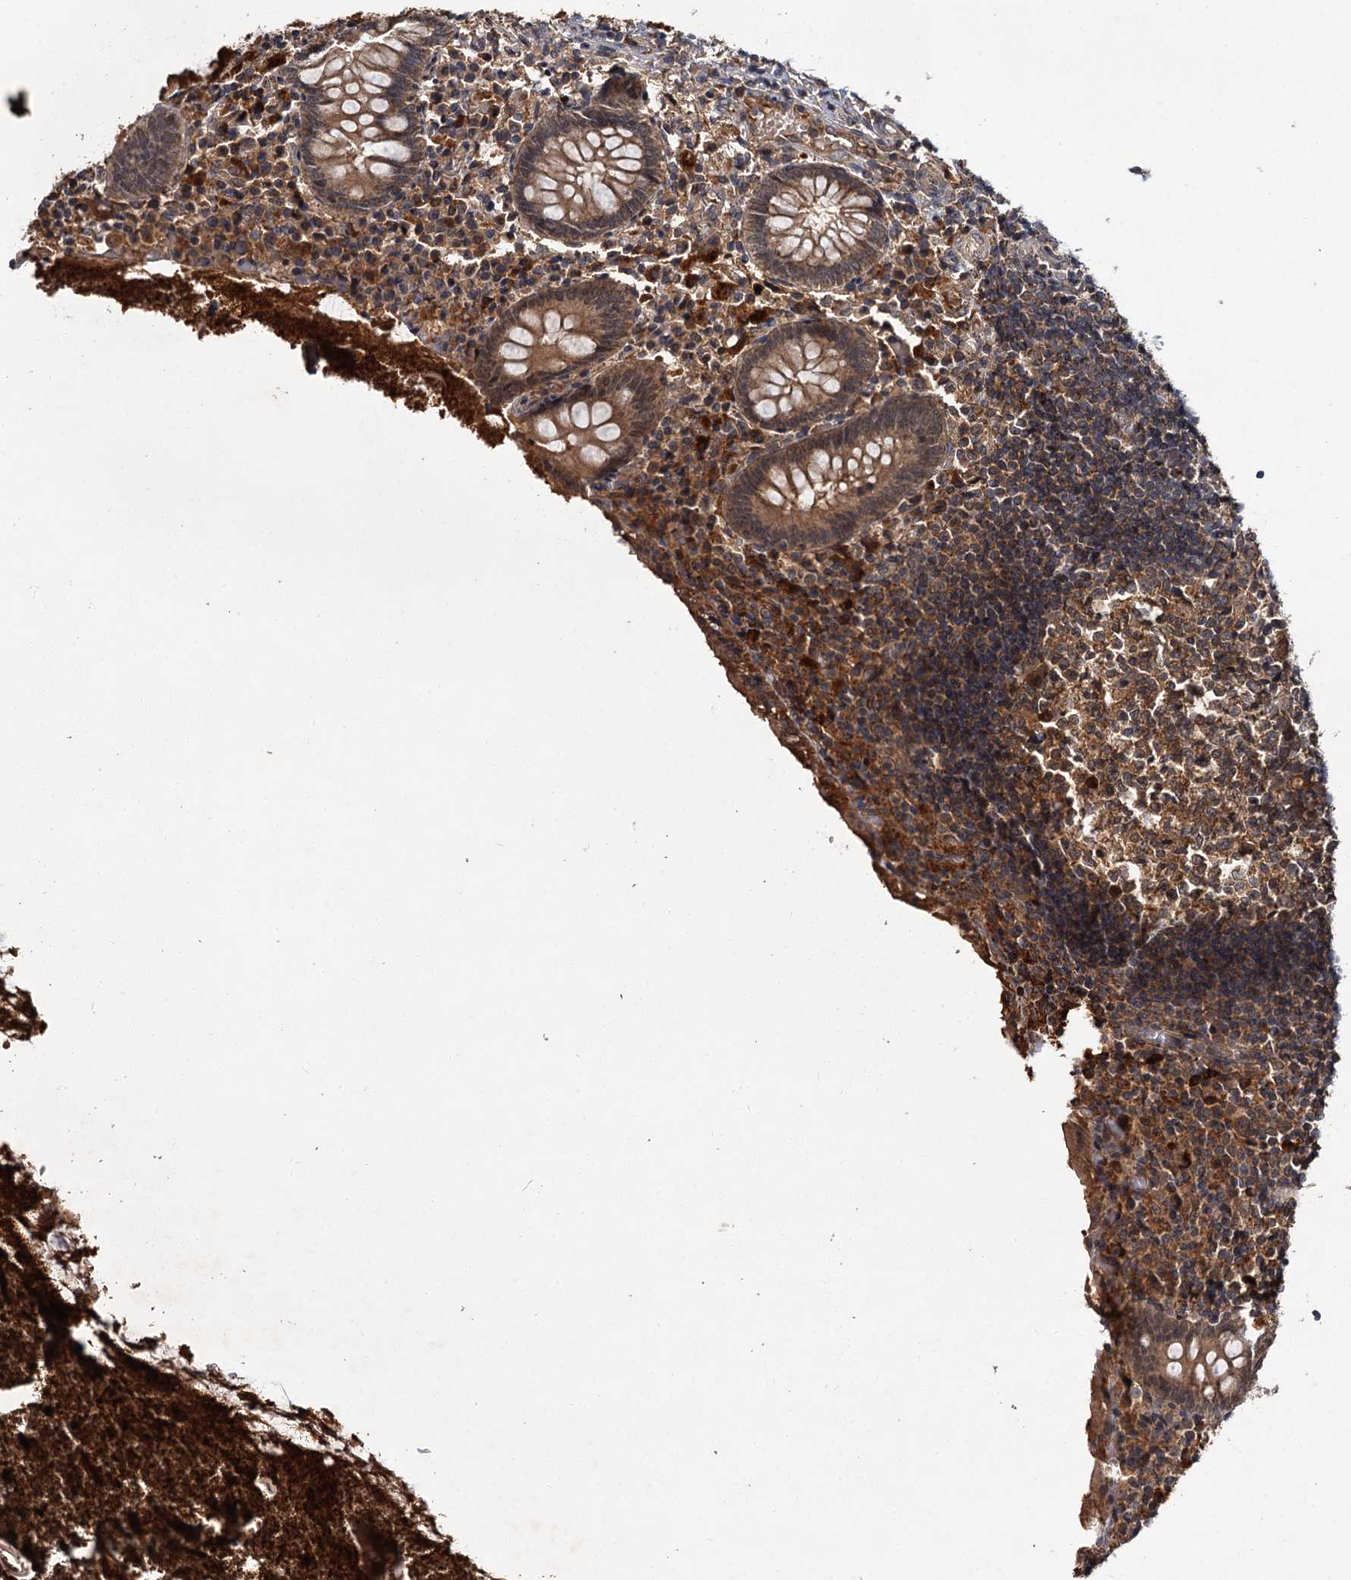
{"staining": {"intensity": "moderate", "quantity": ">75%", "location": "cytoplasmic/membranous,nuclear"}, "tissue": "appendix", "cell_type": "Glandular cells", "image_type": "normal", "snomed": [{"axis": "morphology", "description": "Normal tissue, NOS"}, {"axis": "topography", "description": "Appendix"}], "caption": "Moderate cytoplasmic/membranous,nuclear staining is appreciated in about >75% of glandular cells in unremarkable appendix.", "gene": "MBD6", "patient": {"sex": "female", "age": 17}}